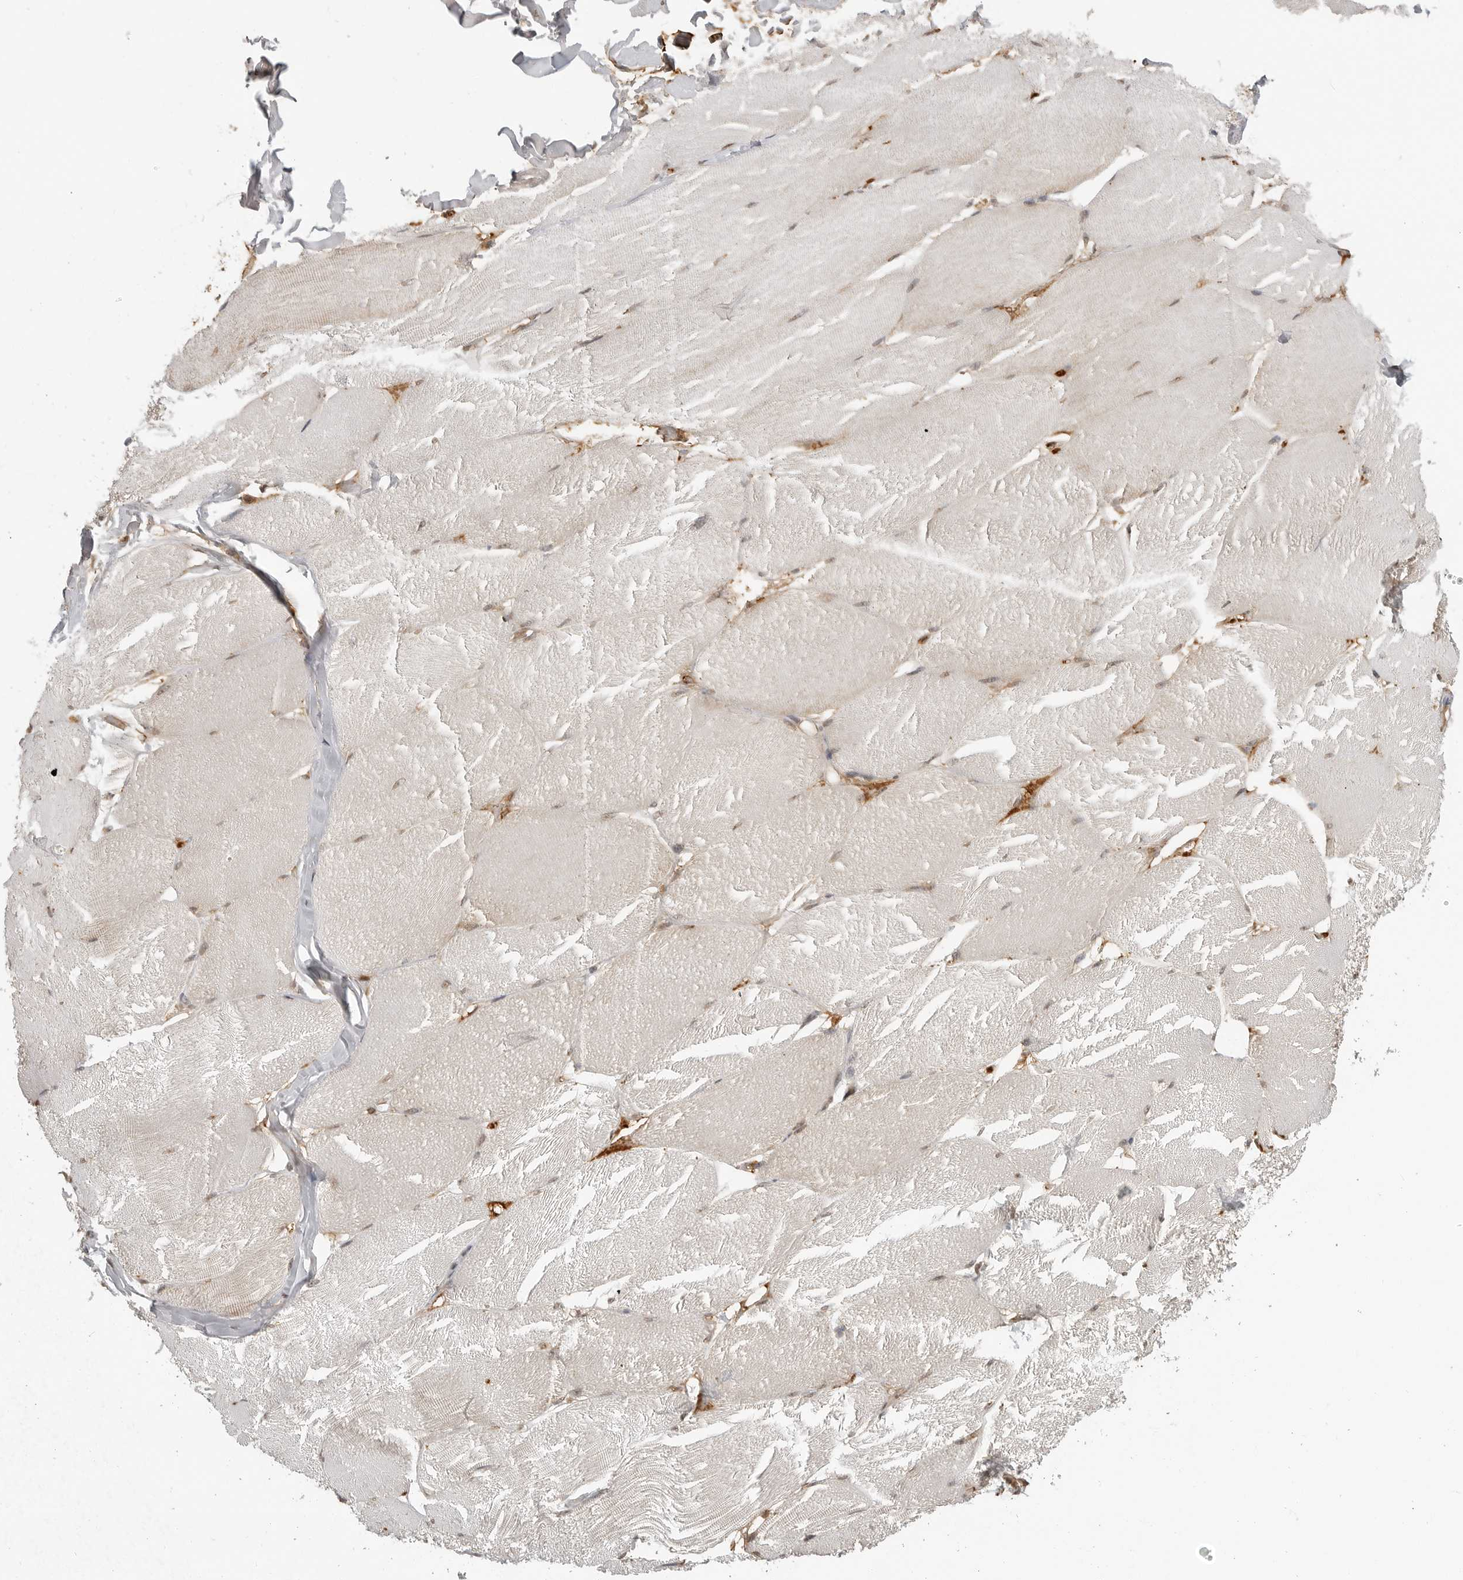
{"staining": {"intensity": "moderate", "quantity": "<25%", "location": "nuclear"}, "tissue": "skeletal muscle", "cell_type": "Myocytes", "image_type": "normal", "snomed": [{"axis": "morphology", "description": "Normal tissue, NOS"}, {"axis": "topography", "description": "Skin"}, {"axis": "topography", "description": "Skeletal muscle"}], "caption": "Myocytes display low levels of moderate nuclear staining in about <25% of cells in unremarkable human skeletal muscle.", "gene": "CLOCK", "patient": {"sex": "male", "age": 83}}